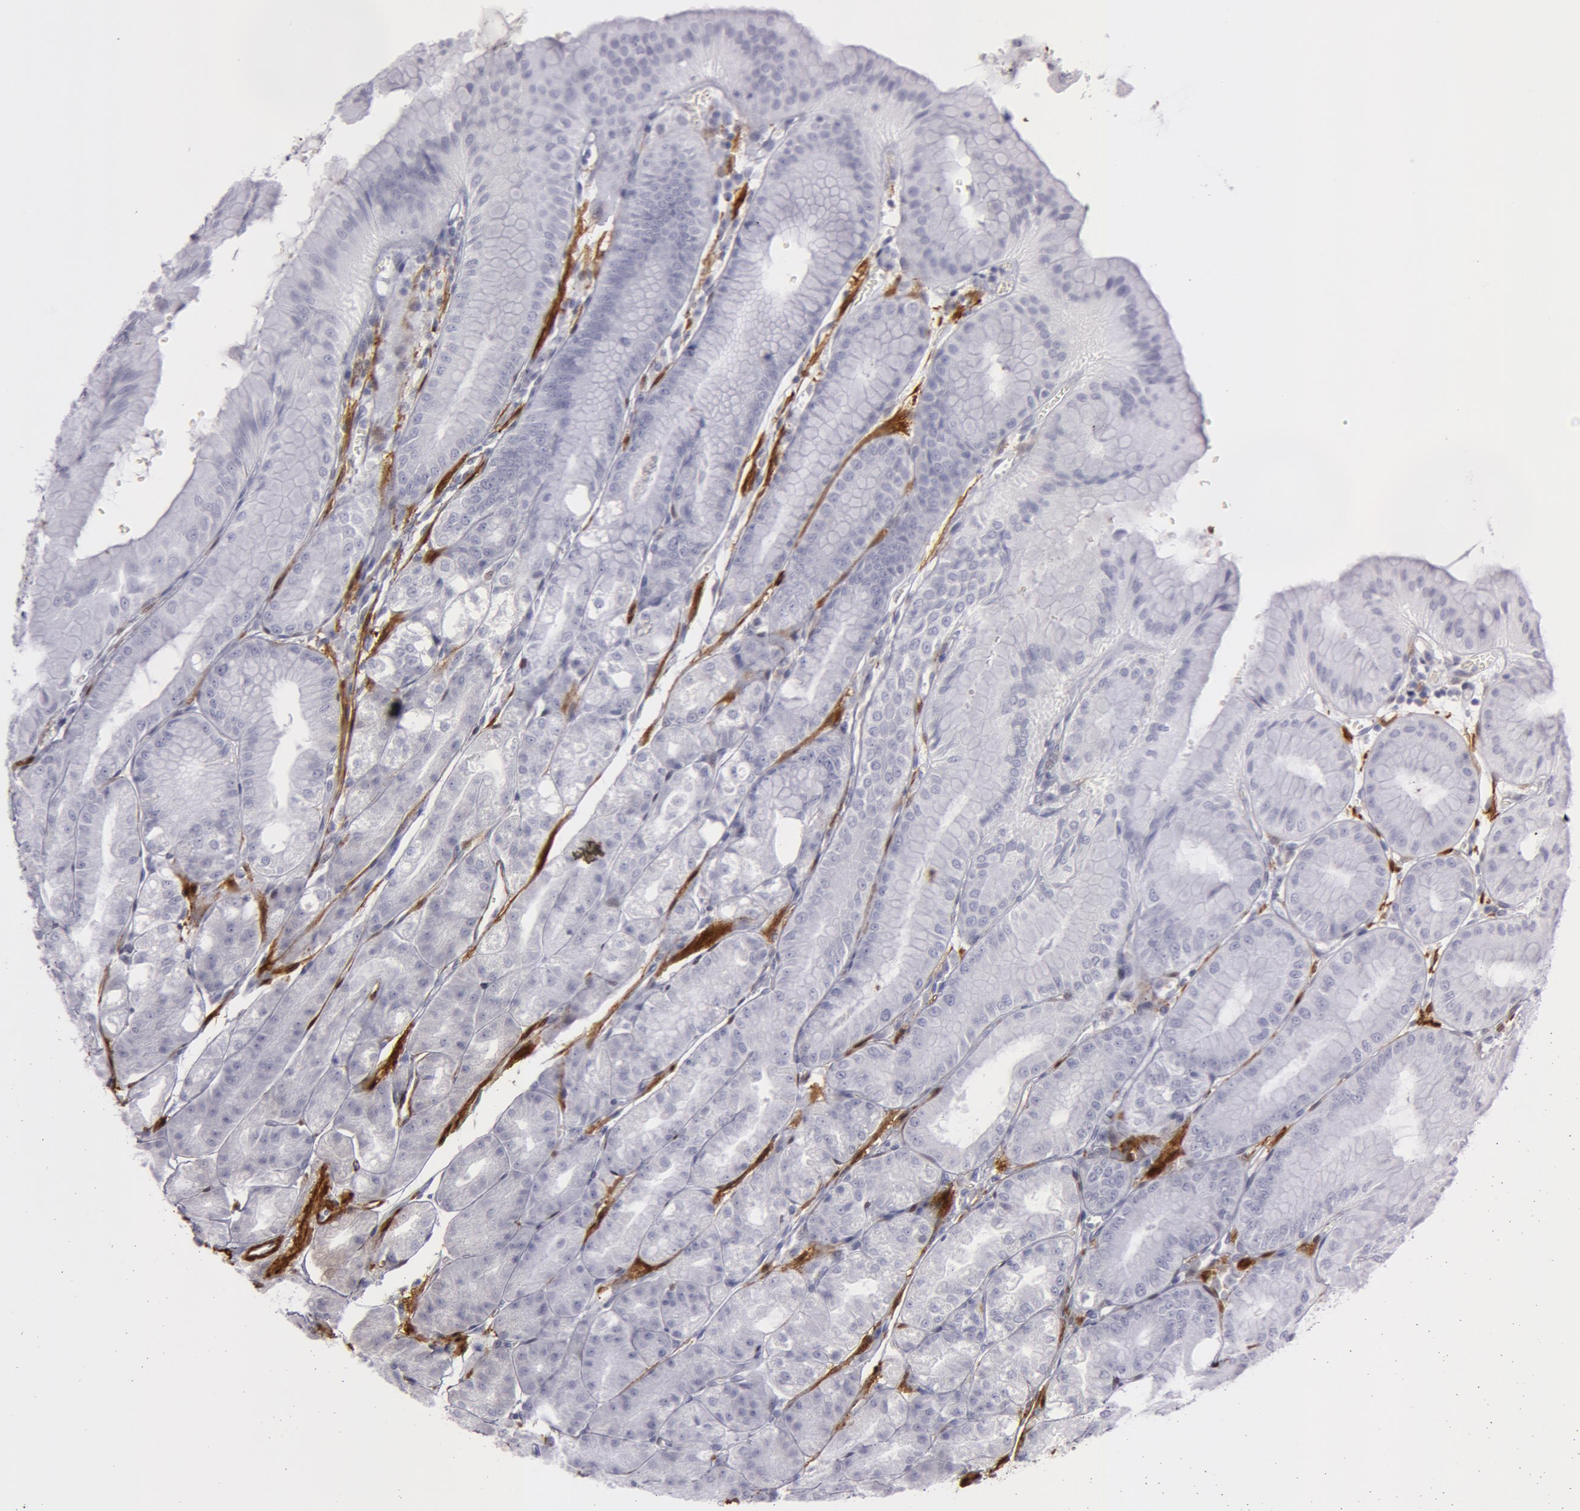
{"staining": {"intensity": "negative", "quantity": "none", "location": "none"}, "tissue": "stomach", "cell_type": "Glandular cells", "image_type": "normal", "snomed": [{"axis": "morphology", "description": "Normal tissue, NOS"}, {"axis": "topography", "description": "Stomach, lower"}], "caption": "DAB (3,3'-diaminobenzidine) immunohistochemical staining of unremarkable stomach reveals no significant staining in glandular cells.", "gene": "TAGLN", "patient": {"sex": "male", "age": 71}}